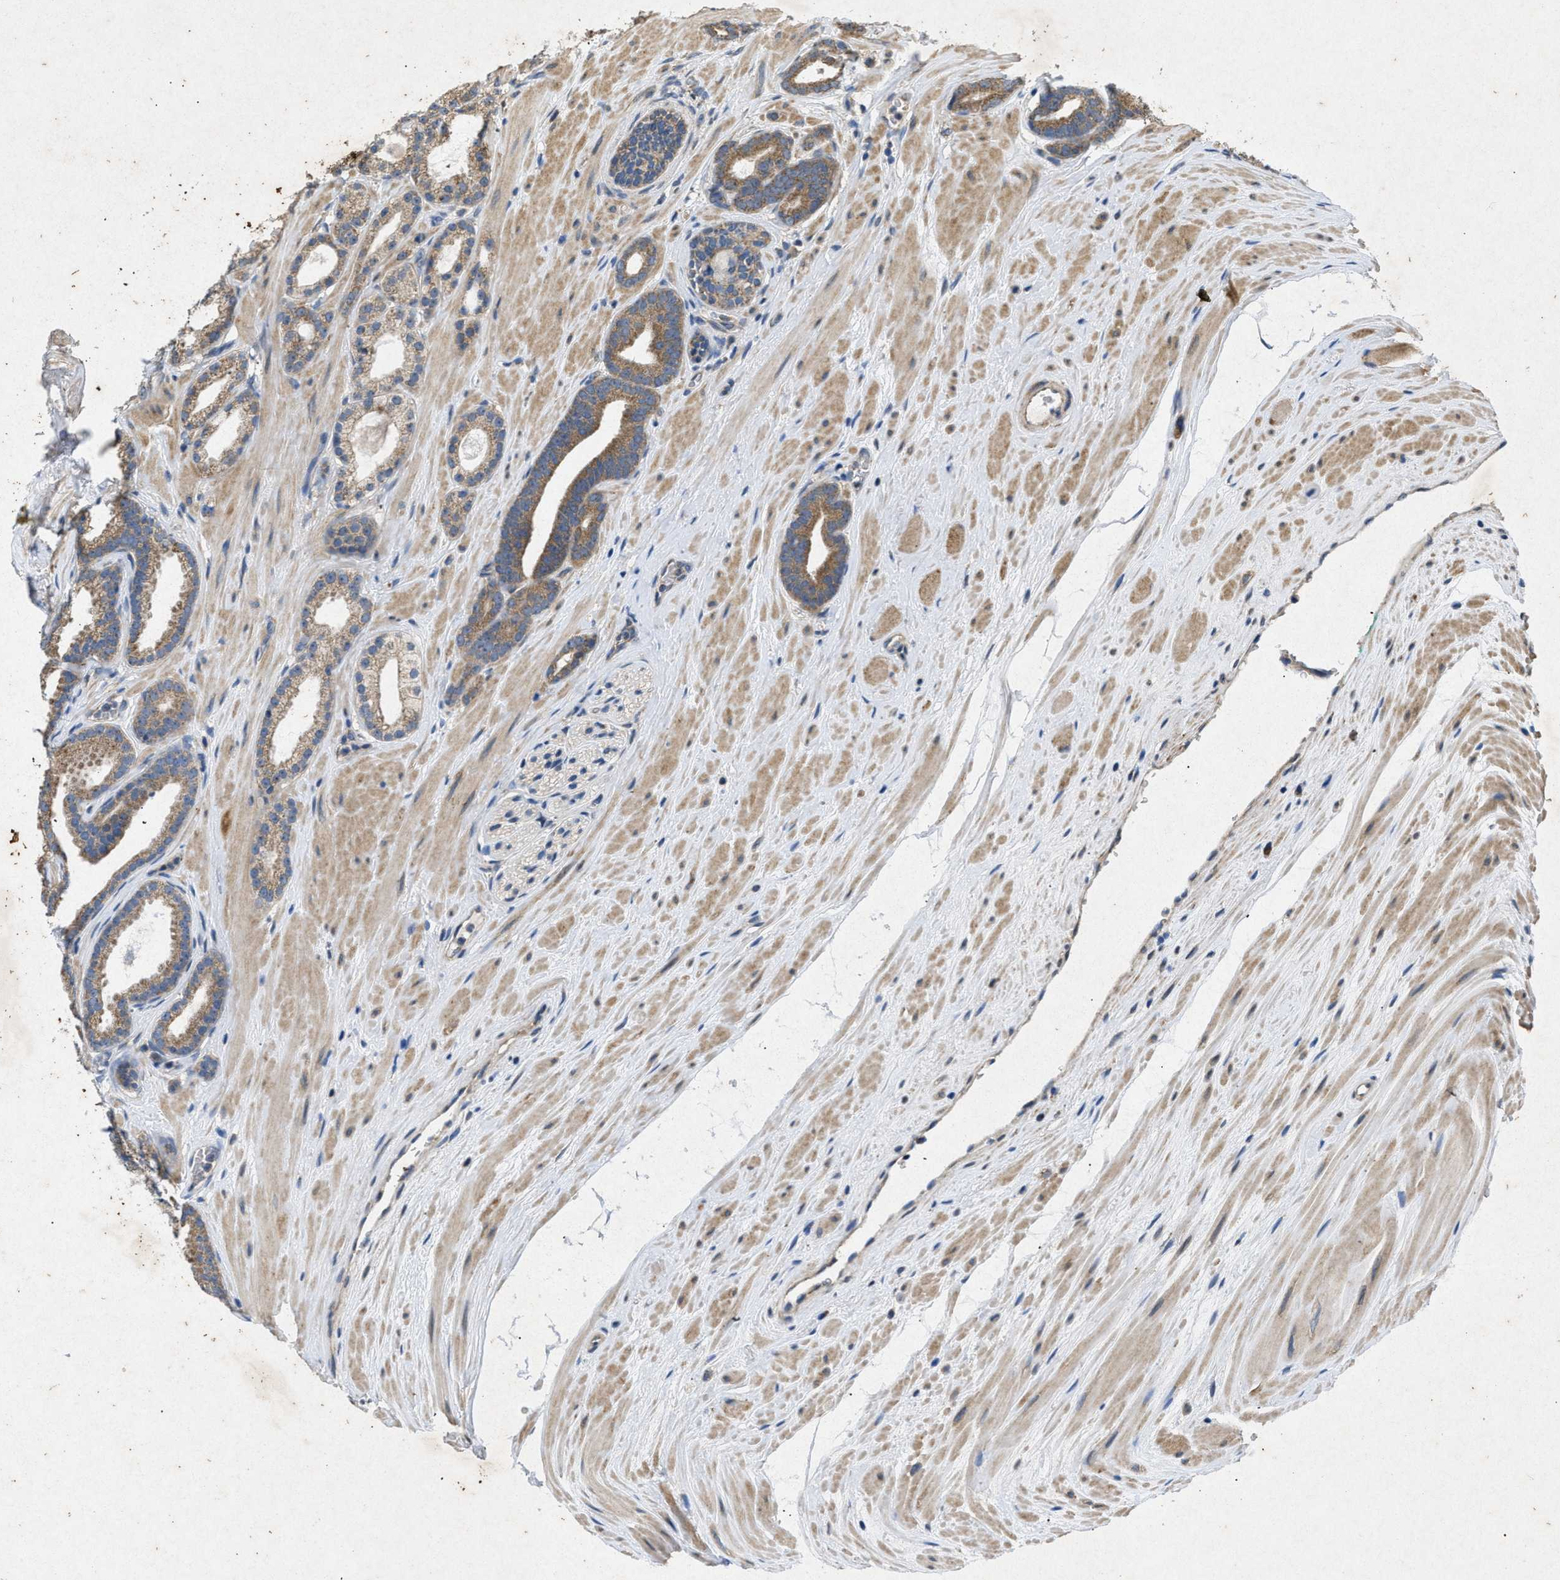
{"staining": {"intensity": "moderate", "quantity": ">75%", "location": "cytoplasmic/membranous"}, "tissue": "prostate cancer", "cell_type": "Tumor cells", "image_type": "cancer", "snomed": [{"axis": "morphology", "description": "Adenocarcinoma, High grade"}, {"axis": "topography", "description": "Prostate"}], "caption": "IHC histopathology image of prostate cancer (adenocarcinoma (high-grade)) stained for a protein (brown), which shows medium levels of moderate cytoplasmic/membranous expression in approximately >75% of tumor cells.", "gene": "PRKG2", "patient": {"sex": "male", "age": 60}}